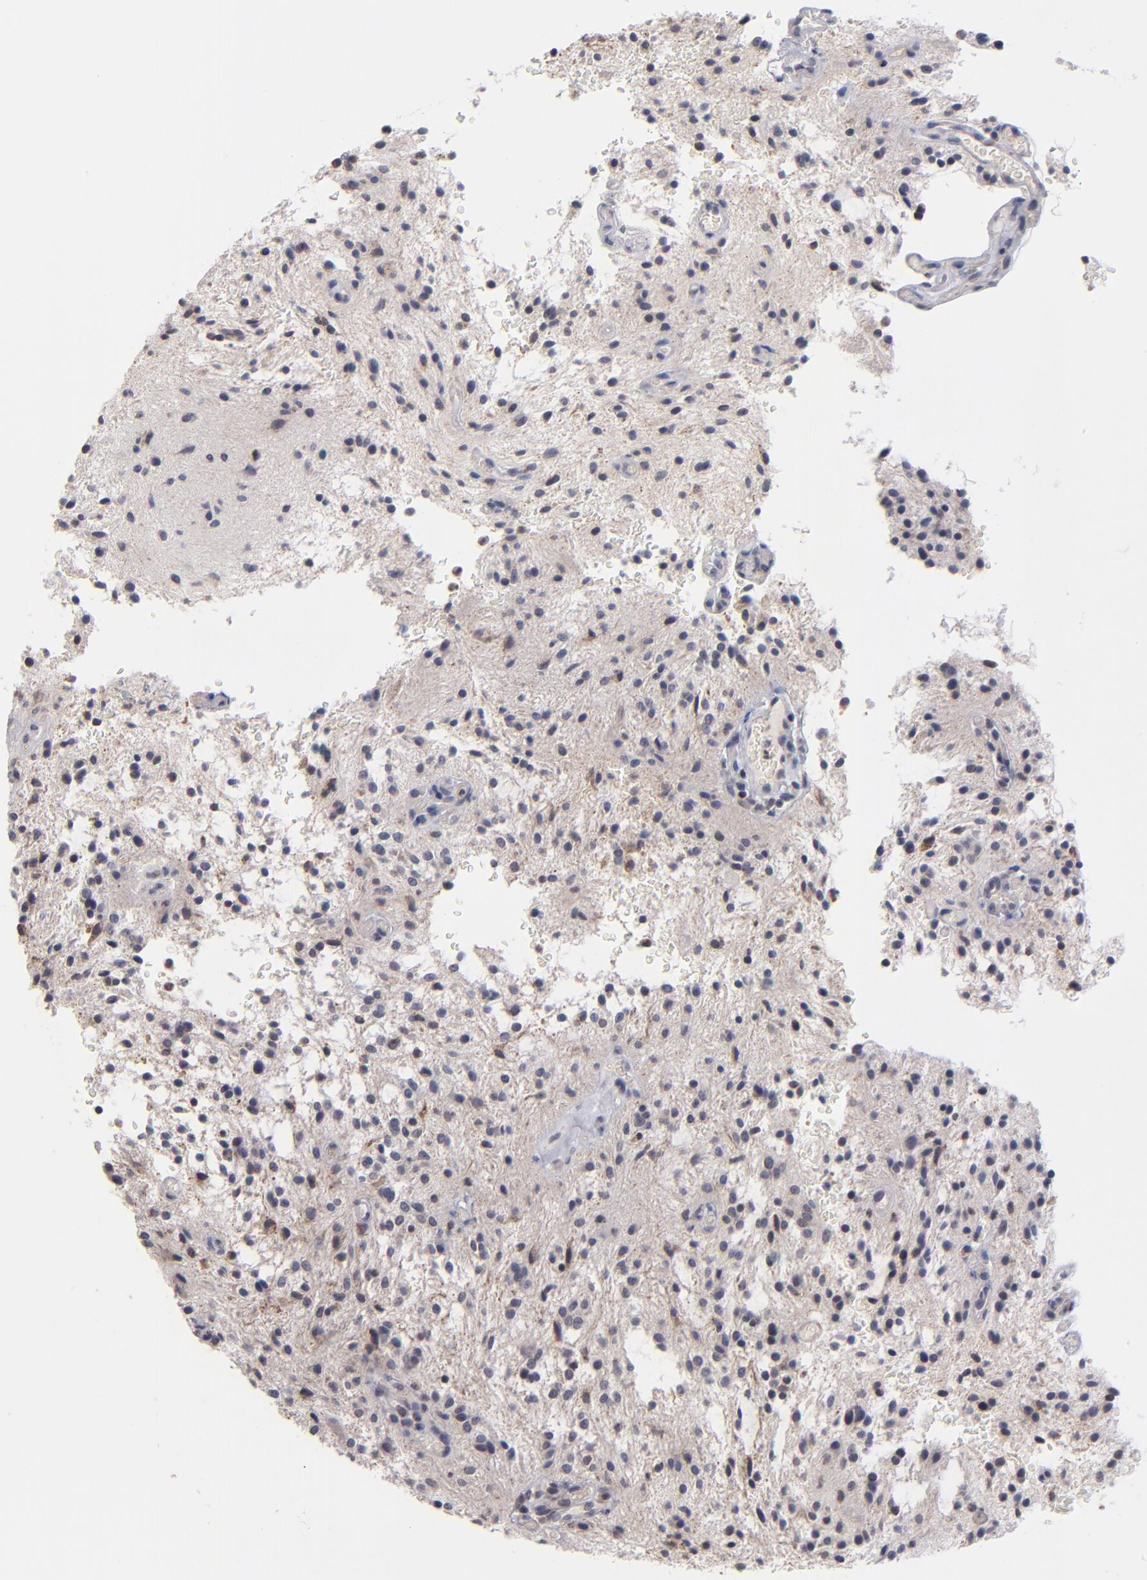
{"staining": {"intensity": "weak", "quantity": "<25%", "location": "cytoplasmic/membranous"}, "tissue": "glioma", "cell_type": "Tumor cells", "image_type": "cancer", "snomed": [{"axis": "morphology", "description": "Glioma, malignant, NOS"}, {"axis": "topography", "description": "Cerebellum"}], "caption": "Glioma (malignant) was stained to show a protein in brown. There is no significant positivity in tumor cells. (DAB IHC with hematoxylin counter stain).", "gene": "ODF2", "patient": {"sex": "female", "age": 10}}